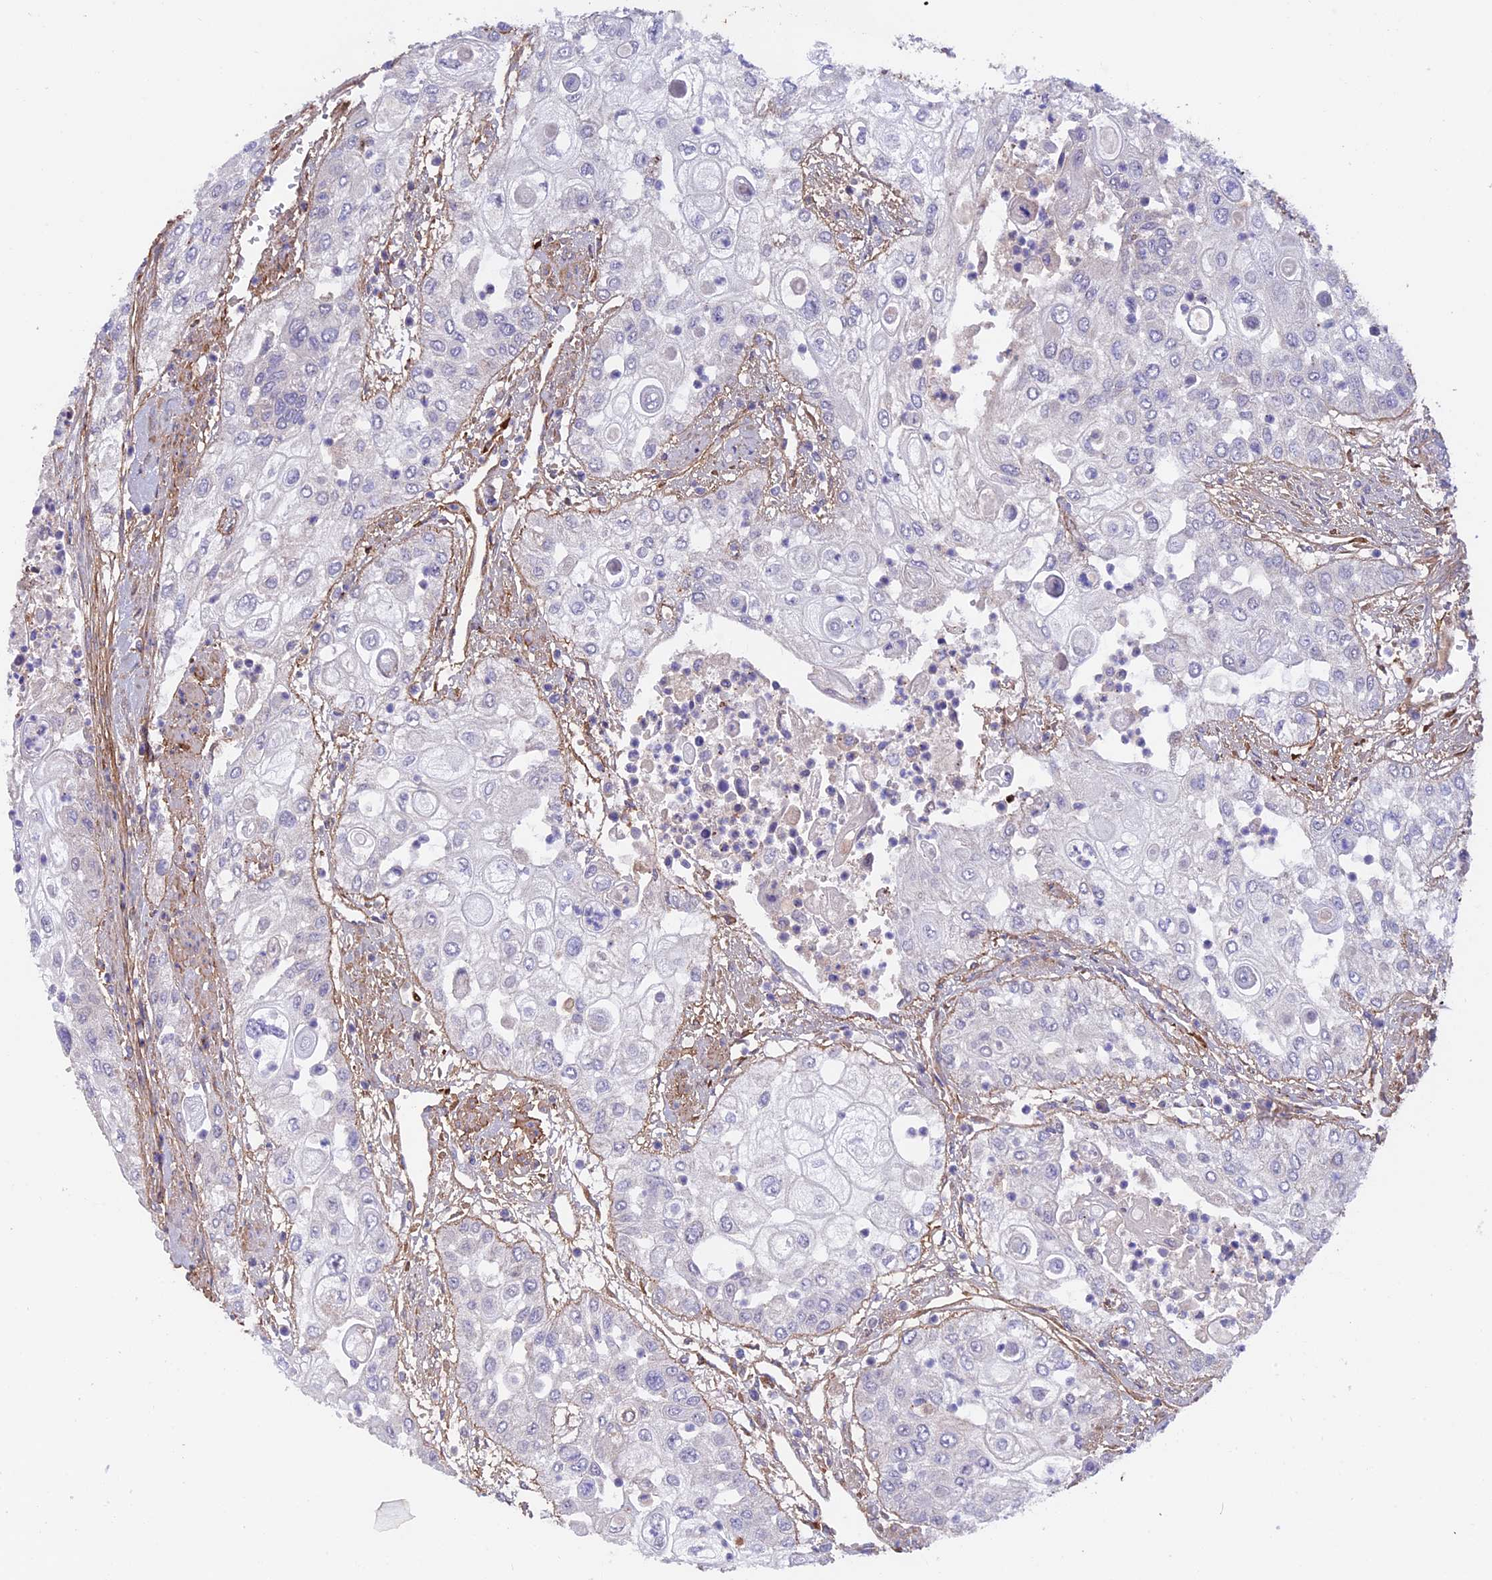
{"staining": {"intensity": "negative", "quantity": "none", "location": "none"}, "tissue": "urothelial cancer", "cell_type": "Tumor cells", "image_type": "cancer", "snomed": [{"axis": "morphology", "description": "Urothelial carcinoma, High grade"}, {"axis": "topography", "description": "Urinary bladder"}], "caption": "Micrograph shows no significant protein positivity in tumor cells of urothelial carcinoma (high-grade).", "gene": "COL4A3", "patient": {"sex": "female", "age": 79}}